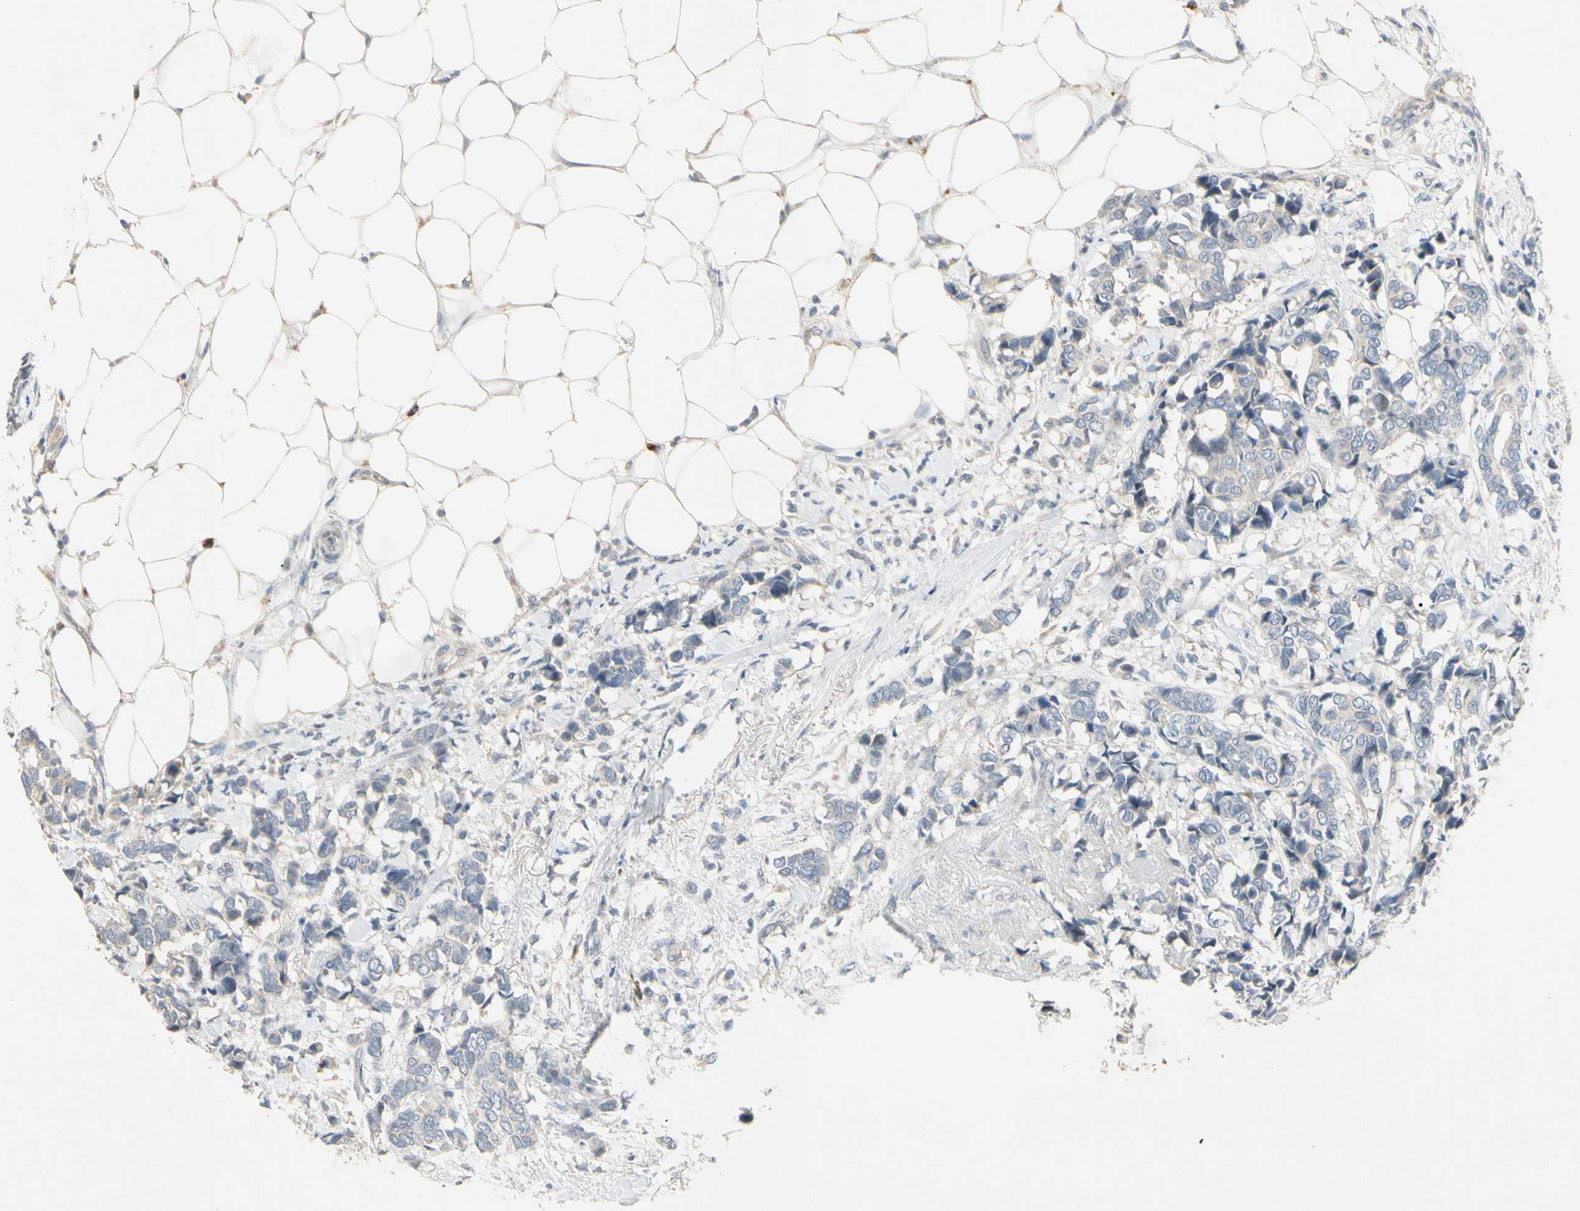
{"staining": {"intensity": "negative", "quantity": "none", "location": "none"}, "tissue": "breast cancer", "cell_type": "Tumor cells", "image_type": "cancer", "snomed": [{"axis": "morphology", "description": "Duct carcinoma"}, {"axis": "topography", "description": "Breast"}], "caption": "An immunohistochemistry (IHC) micrograph of breast cancer is shown. There is no staining in tumor cells of breast cancer.", "gene": "PRSS21", "patient": {"sex": "female", "age": 87}}